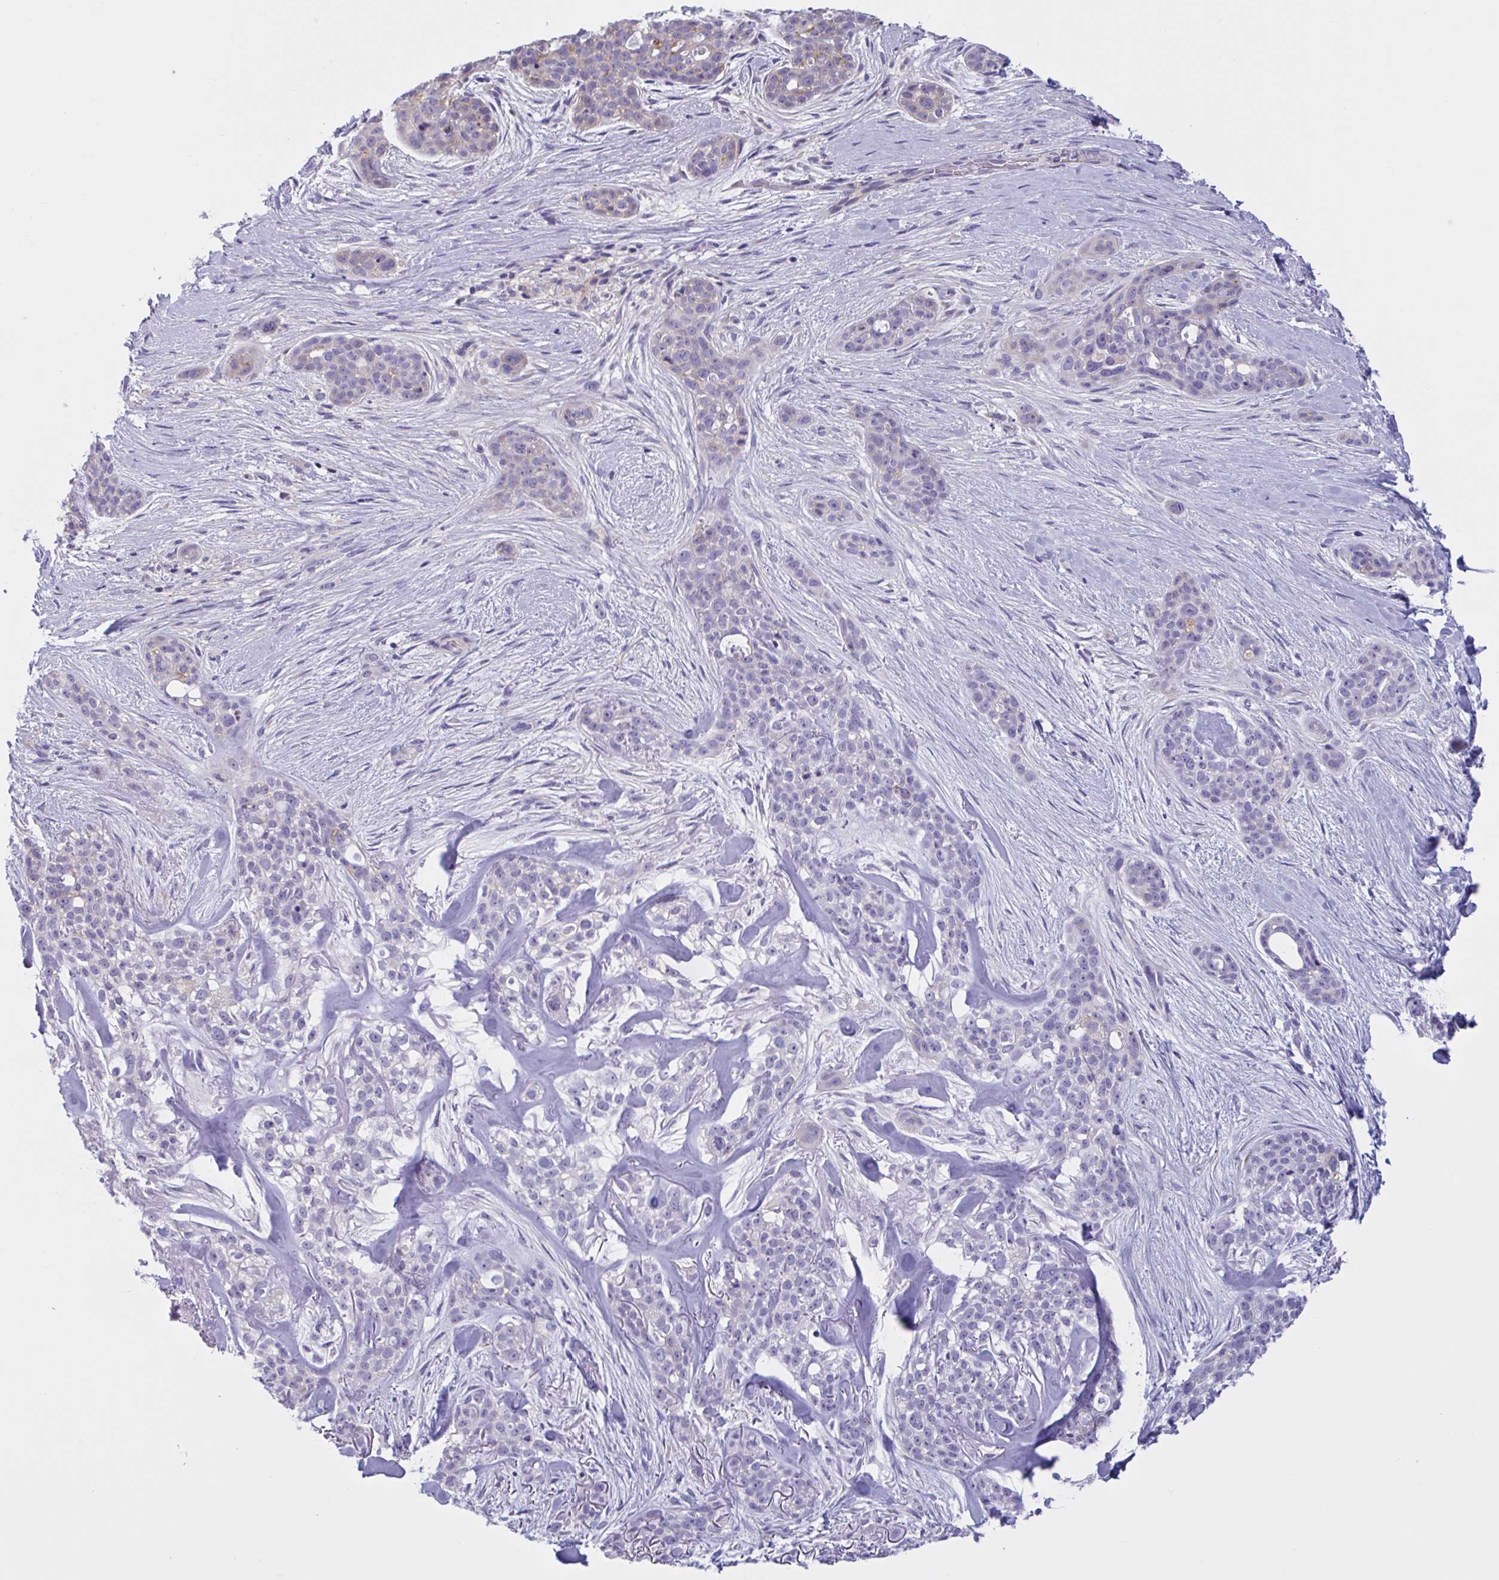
{"staining": {"intensity": "negative", "quantity": "none", "location": "none"}, "tissue": "skin cancer", "cell_type": "Tumor cells", "image_type": "cancer", "snomed": [{"axis": "morphology", "description": "Basal cell carcinoma"}, {"axis": "topography", "description": "Skin"}], "caption": "High magnification brightfield microscopy of basal cell carcinoma (skin) stained with DAB (3,3'-diaminobenzidine) (brown) and counterstained with hematoxylin (blue): tumor cells show no significant positivity.", "gene": "MS4A14", "patient": {"sex": "female", "age": 79}}